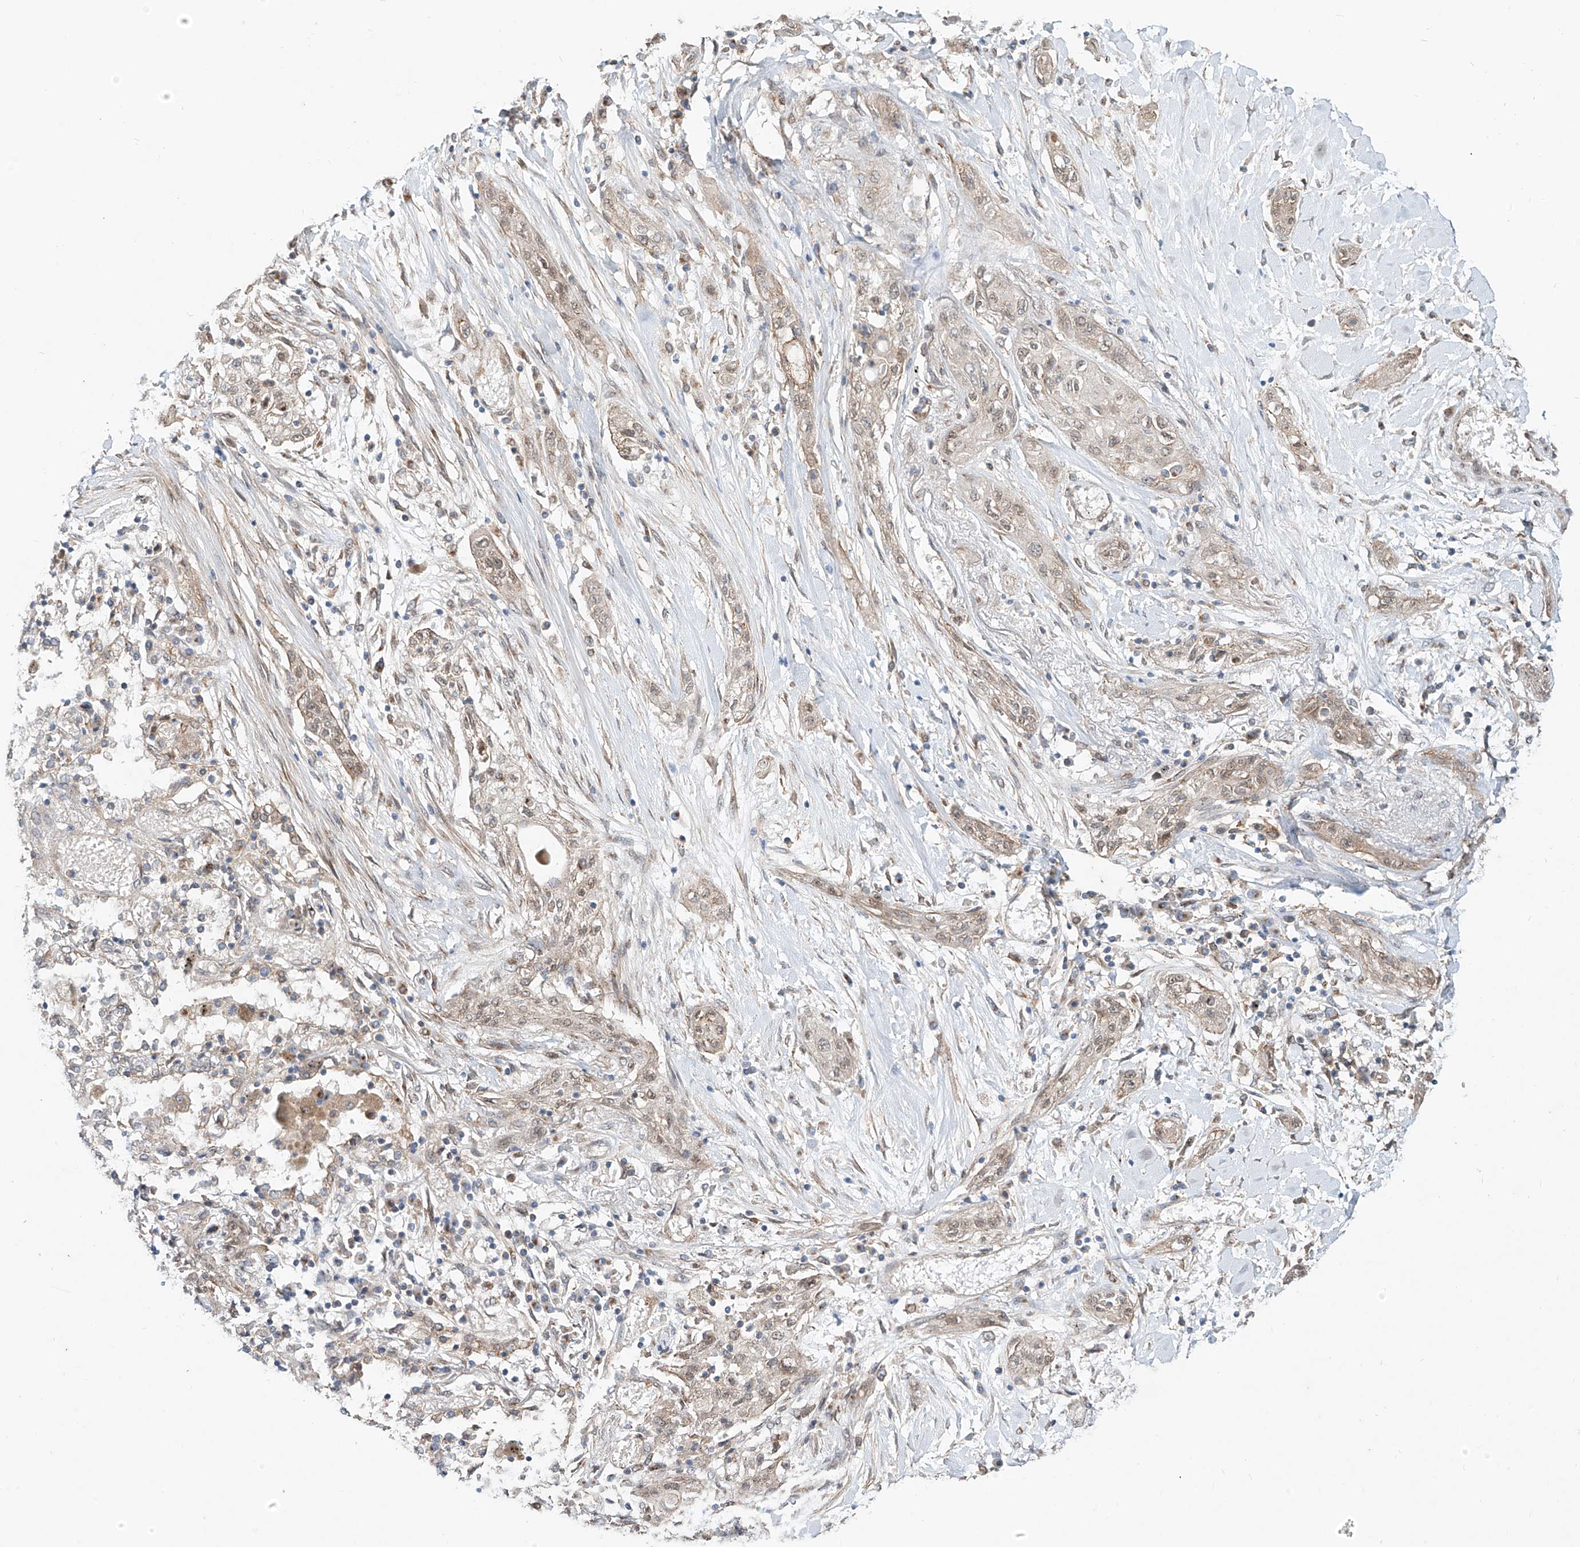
{"staining": {"intensity": "weak", "quantity": ">75%", "location": "cytoplasmic/membranous,nuclear"}, "tissue": "lung cancer", "cell_type": "Tumor cells", "image_type": "cancer", "snomed": [{"axis": "morphology", "description": "Squamous cell carcinoma, NOS"}, {"axis": "topography", "description": "Lung"}], "caption": "Immunohistochemistry (IHC) of human lung cancer exhibits low levels of weak cytoplasmic/membranous and nuclear staining in about >75% of tumor cells. Nuclei are stained in blue.", "gene": "CUX1", "patient": {"sex": "female", "age": 47}}